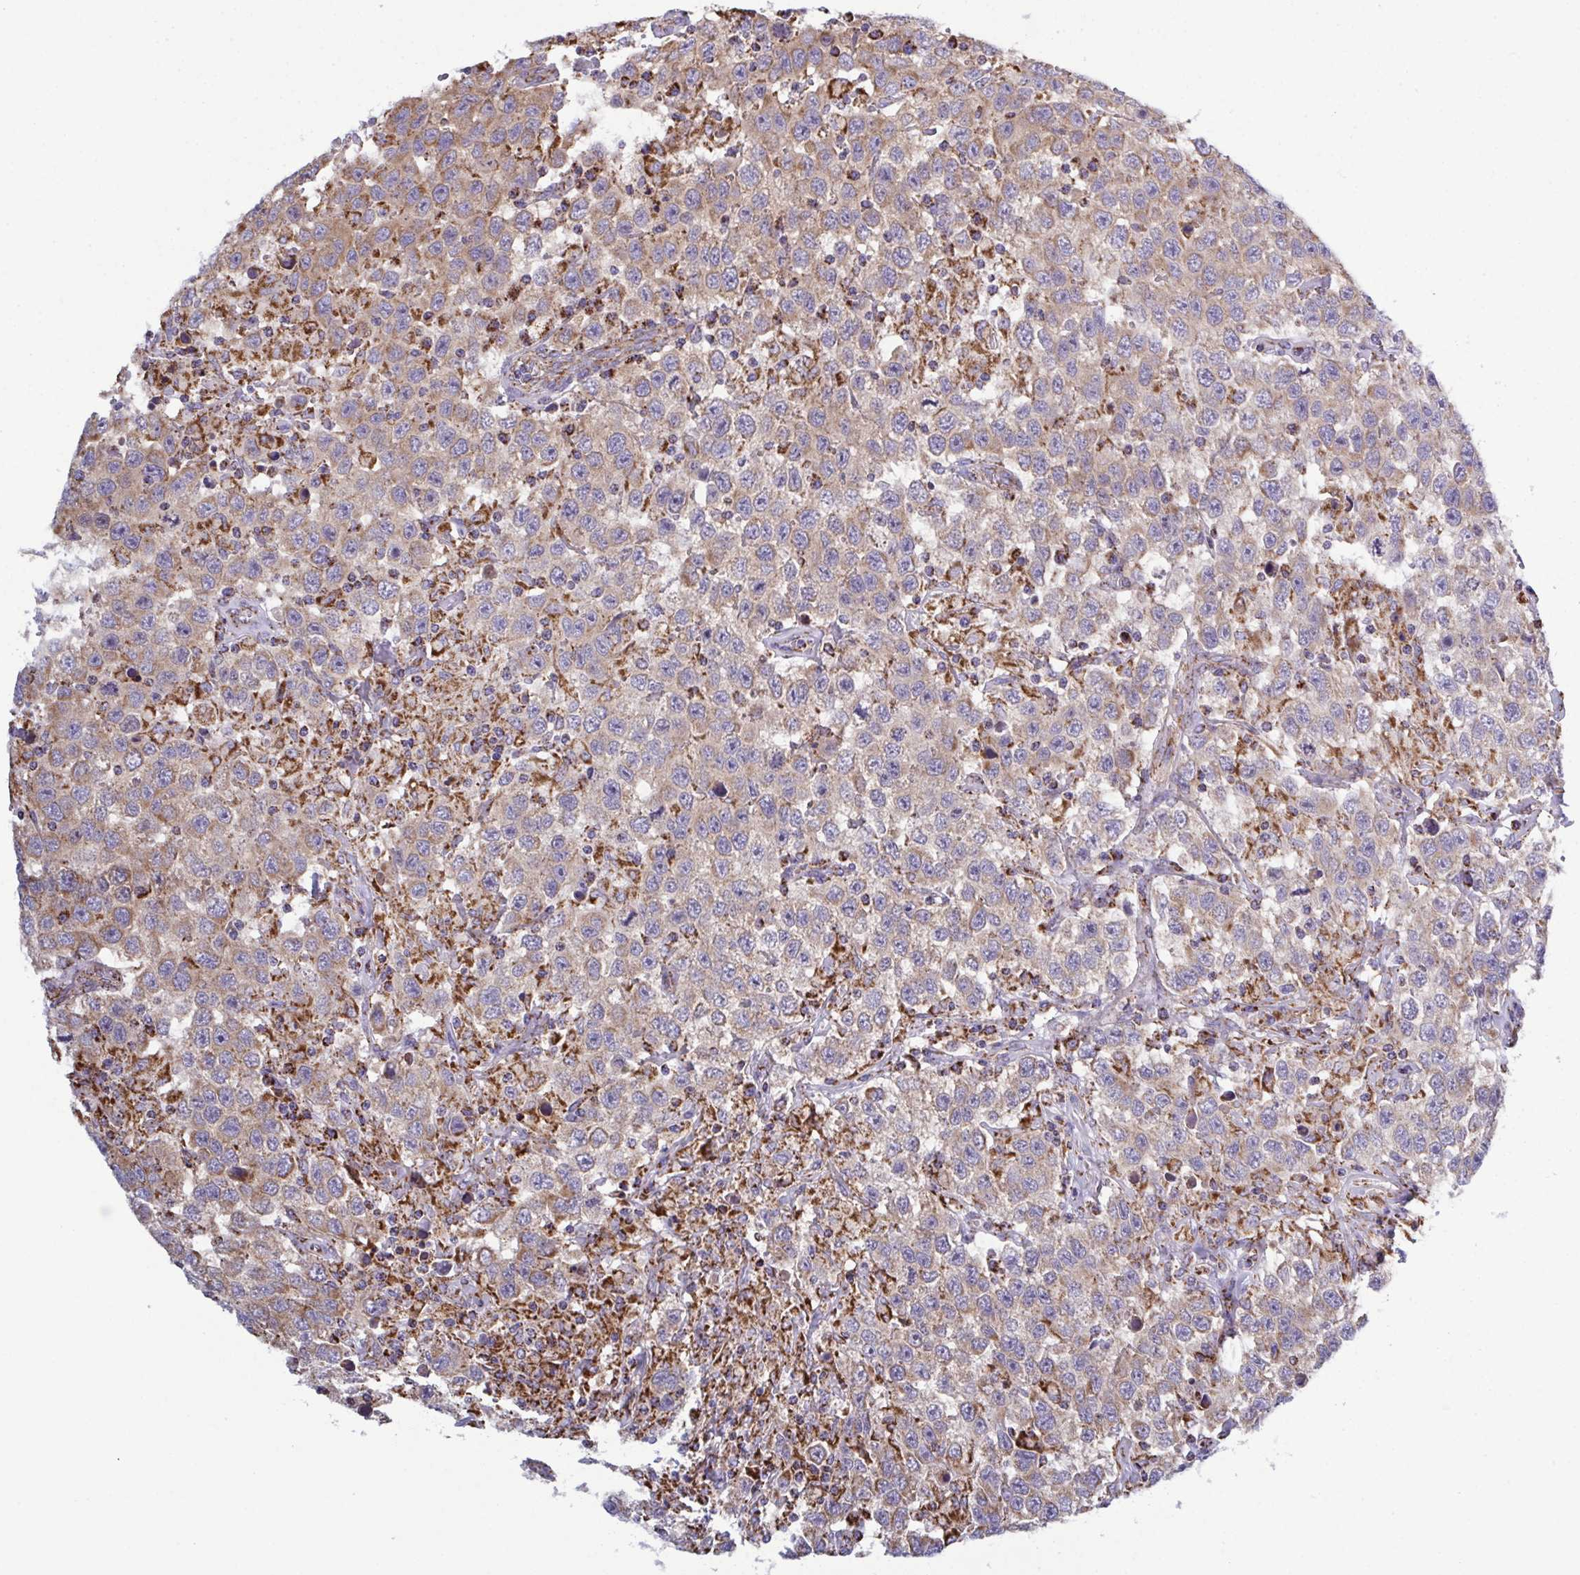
{"staining": {"intensity": "weak", "quantity": ">75%", "location": "cytoplasmic/membranous"}, "tissue": "testis cancer", "cell_type": "Tumor cells", "image_type": "cancer", "snomed": [{"axis": "morphology", "description": "Seminoma, NOS"}, {"axis": "topography", "description": "Testis"}], "caption": "Testis cancer (seminoma) tissue displays weak cytoplasmic/membranous staining in about >75% of tumor cells, visualized by immunohistochemistry.", "gene": "CSDE1", "patient": {"sex": "male", "age": 41}}